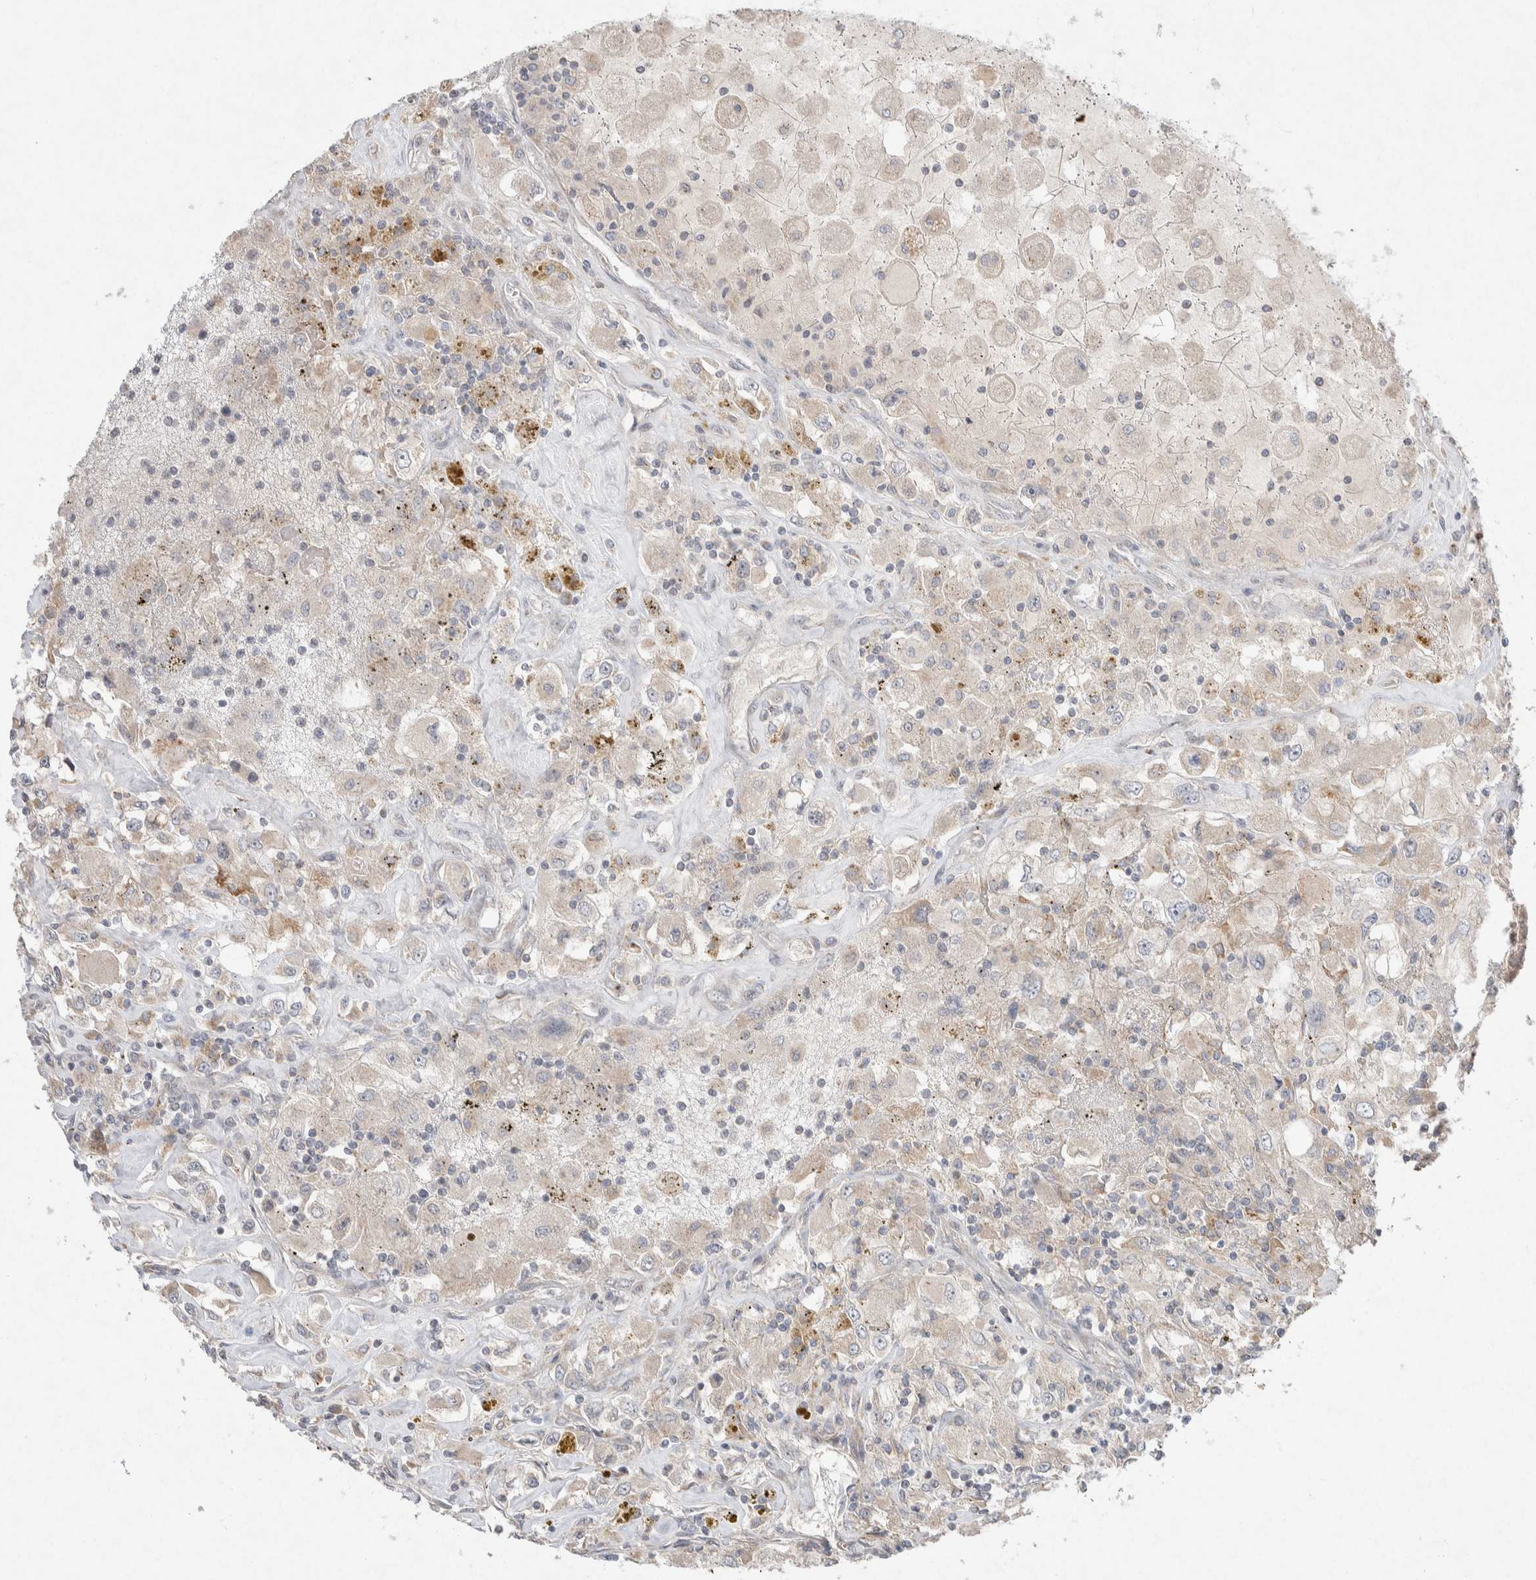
{"staining": {"intensity": "weak", "quantity": "<25%", "location": "cytoplasmic/membranous"}, "tissue": "renal cancer", "cell_type": "Tumor cells", "image_type": "cancer", "snomed": [{"axis": "morphology", "description": "Adenocarcinoma, NOS"}, {"axis": "topography", "description": "Kidney"}], "caption": "DAB immunohistochemical staining of adenocarcinoma (renal) reveals no significant expression in tumor cells.", "gene": "CMTM4", "patient": {"sex": "female", "age": 52}}